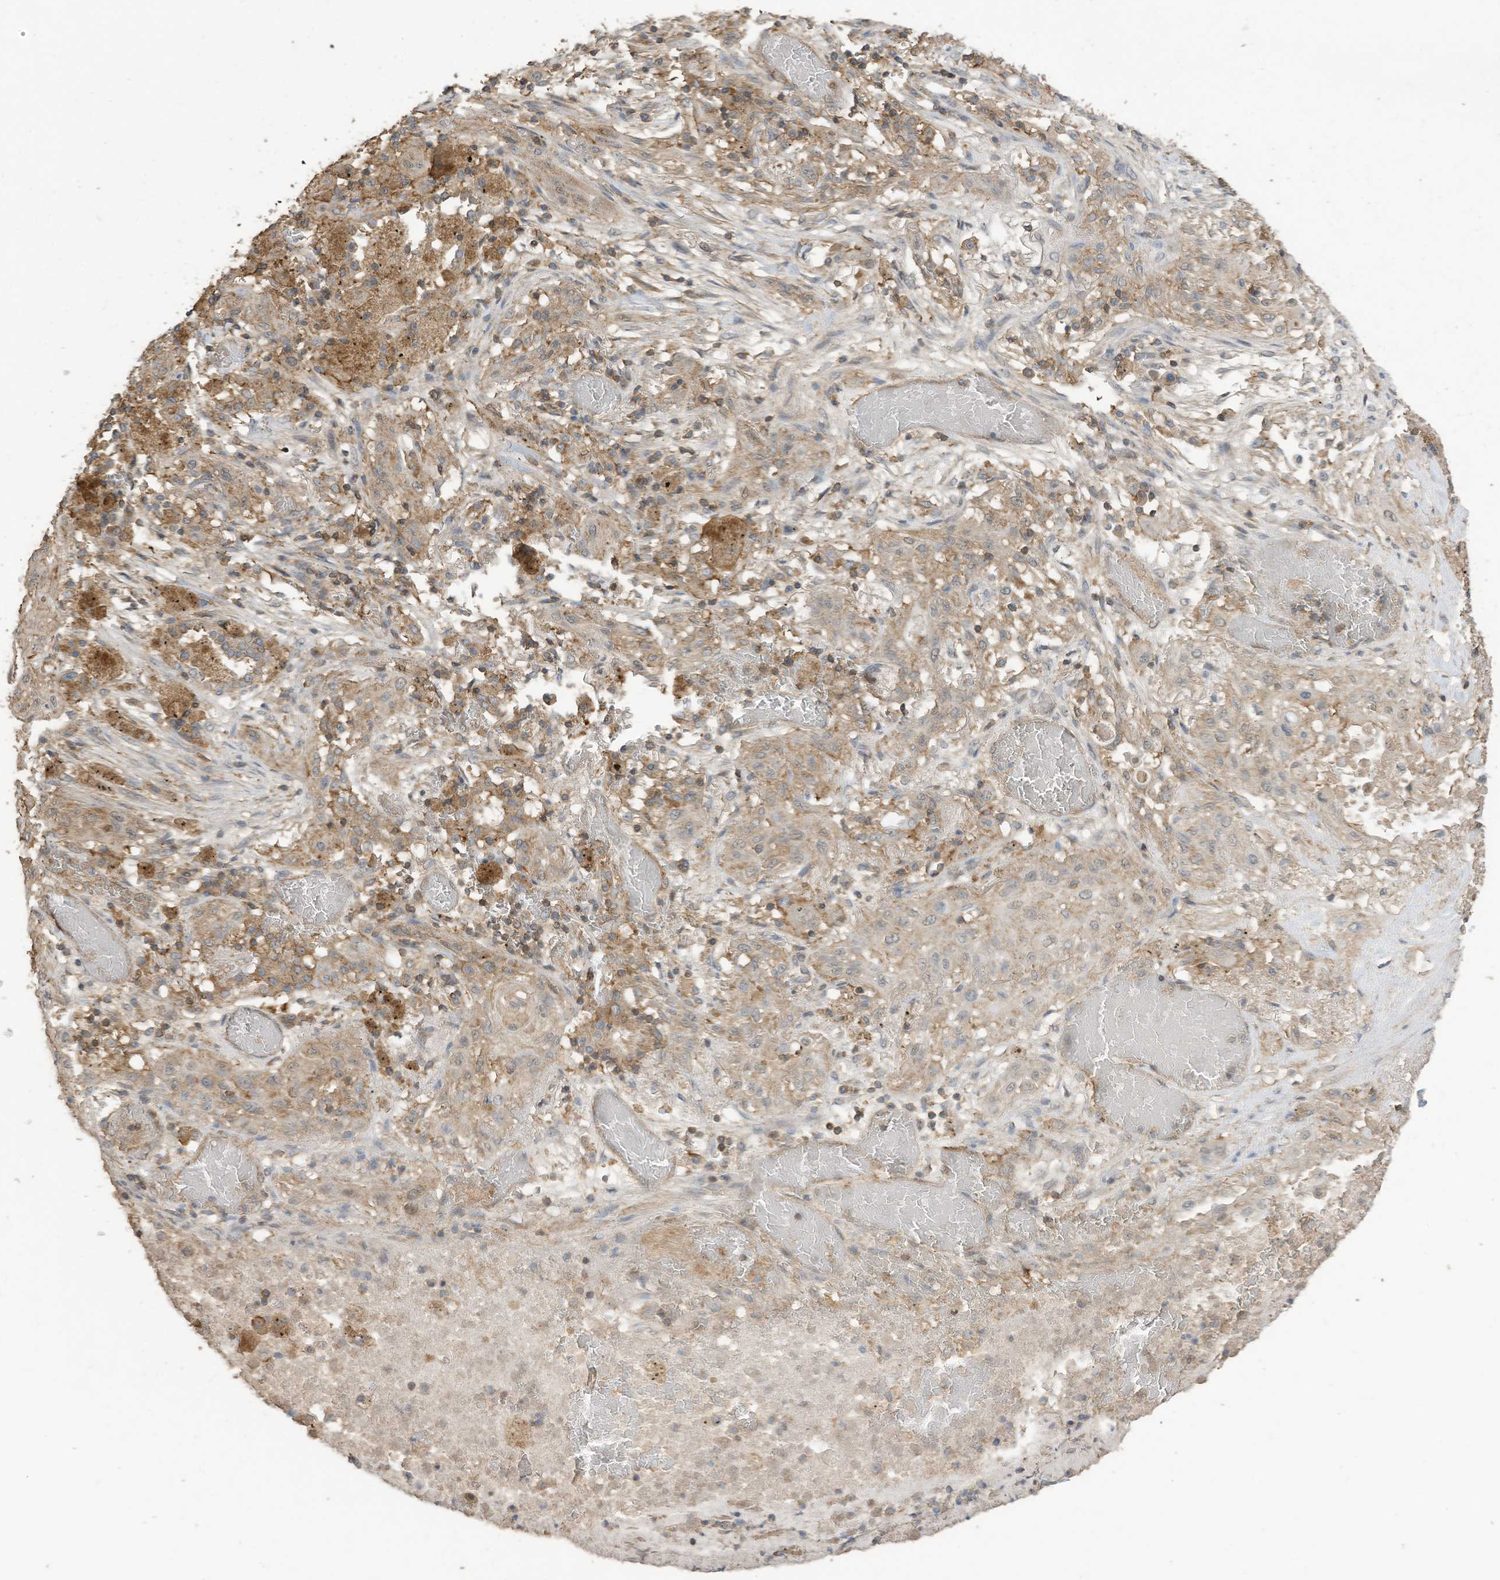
{"staining": {"intensity": "weak", "quantity": ">75%", "location": "cytoplasmic/membranous"}, "tissue": "lung cancer", "cell_type": "Tumor cells", "image_type": "cancer", "snomed": [{"axis": "morphology", "description": "Squamous cell carcinoma, NOS"}, {"axis": "topography", "description": "Lung"}], "caption": "A brown stain shows weak cytoplasmic/membranous expression of a protein in human lung squamous cell carcinoma tumor cells. The protein of interest is stained brown, and the nuclei are stained in blue (DAB (3,3'-diaminobenzidine) IHC with brightfield microscopy, high magnification).", "gene": "COX10", "patient": {"sex": "female", "age": 47}}